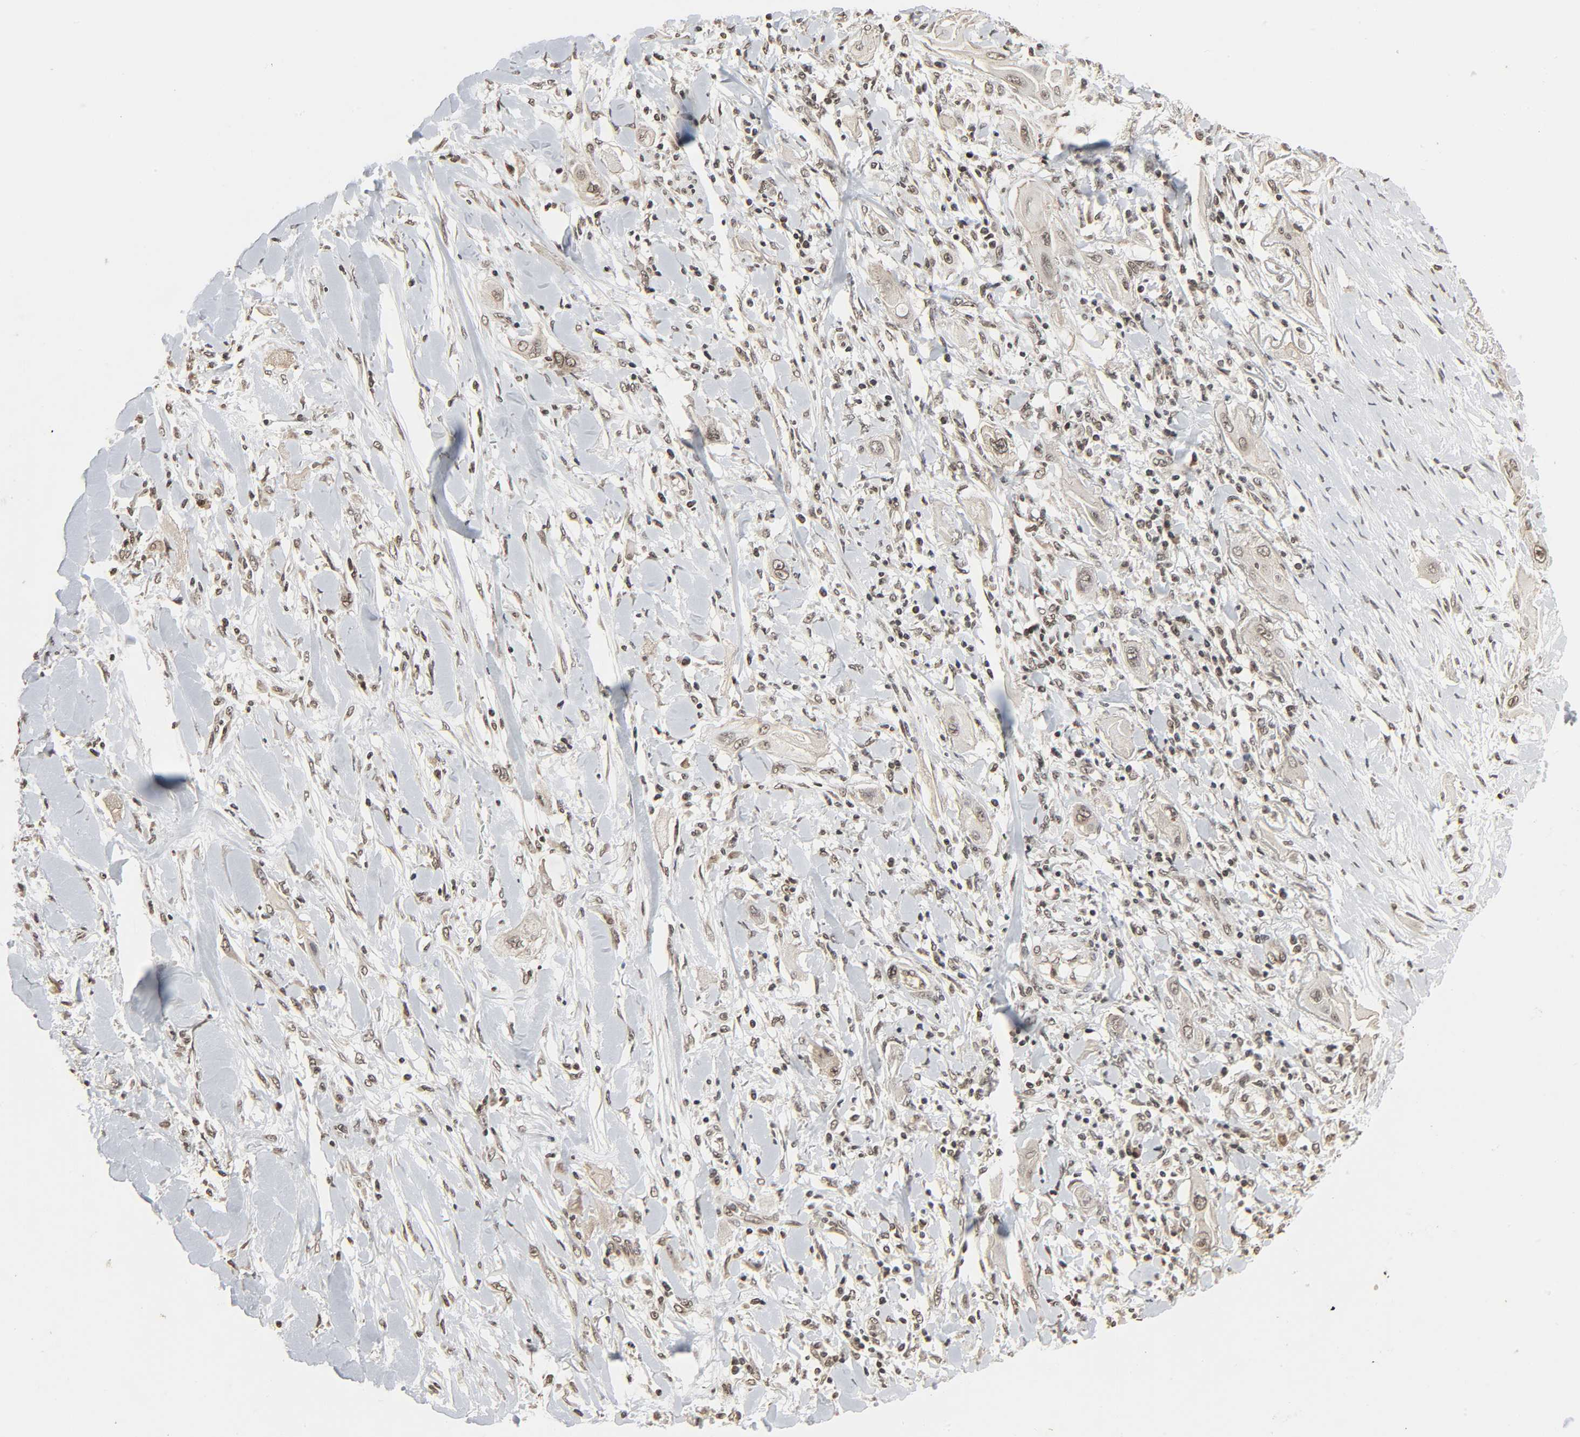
{"staining": {"intensity": "weak", "quantity": ">75%", "location": "nuclear"}, "tissue": "lung cancer", "cell_type": "Tumor cells", "image_type": "cancer", "snomed": [{"axis": "morphology", "description": "Squamous cell carcinoma, NOS"}, {"axis": "topography", "description": "Lung"}], "caption": "Immunohistochemistry of human lung cancer (squamous cell carcinoma) shows low levels of weak nuclear positivity in about >75% of tumor cells.", "gene": "XRCC1", "patient": {"sex": "female", "age": 47}}